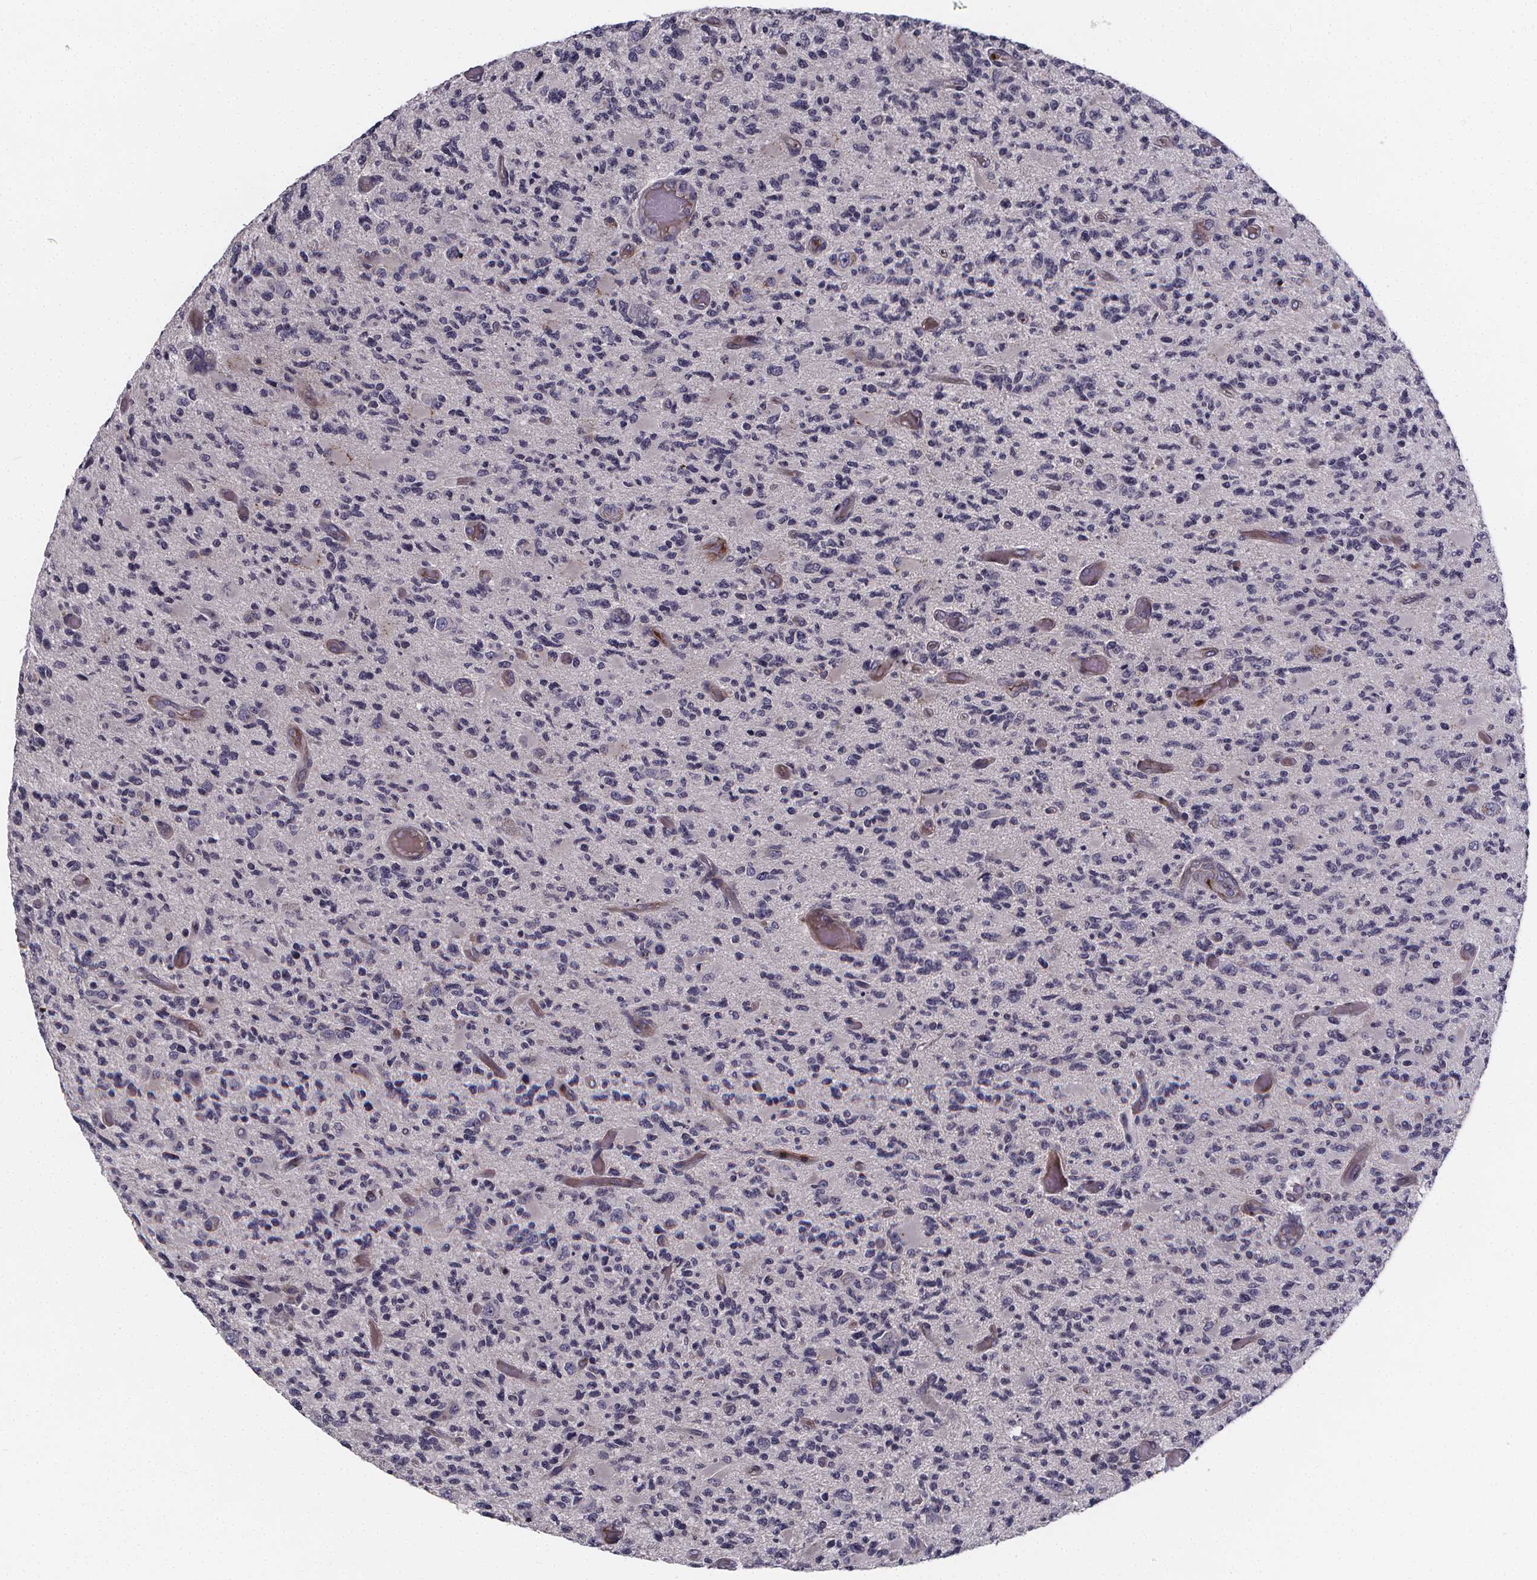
{"staining": {"intensity": "negative", "quantity": "none", "location": "none"}, "tissue": "glioma", "cell_type": "Tumor cells", "image_type": "cancer", "snomed": [{"axis": "morphology", "description": "Glioma, malignant, High grade"}, {"axis": "topography", "description": "Brain"}], "caption": "Human glioma stained for a protein using immunohistochemistry shows no staining in tumor cells.", "gene": "FBXW2", "patient": {"sex": "female", "age": 63}}